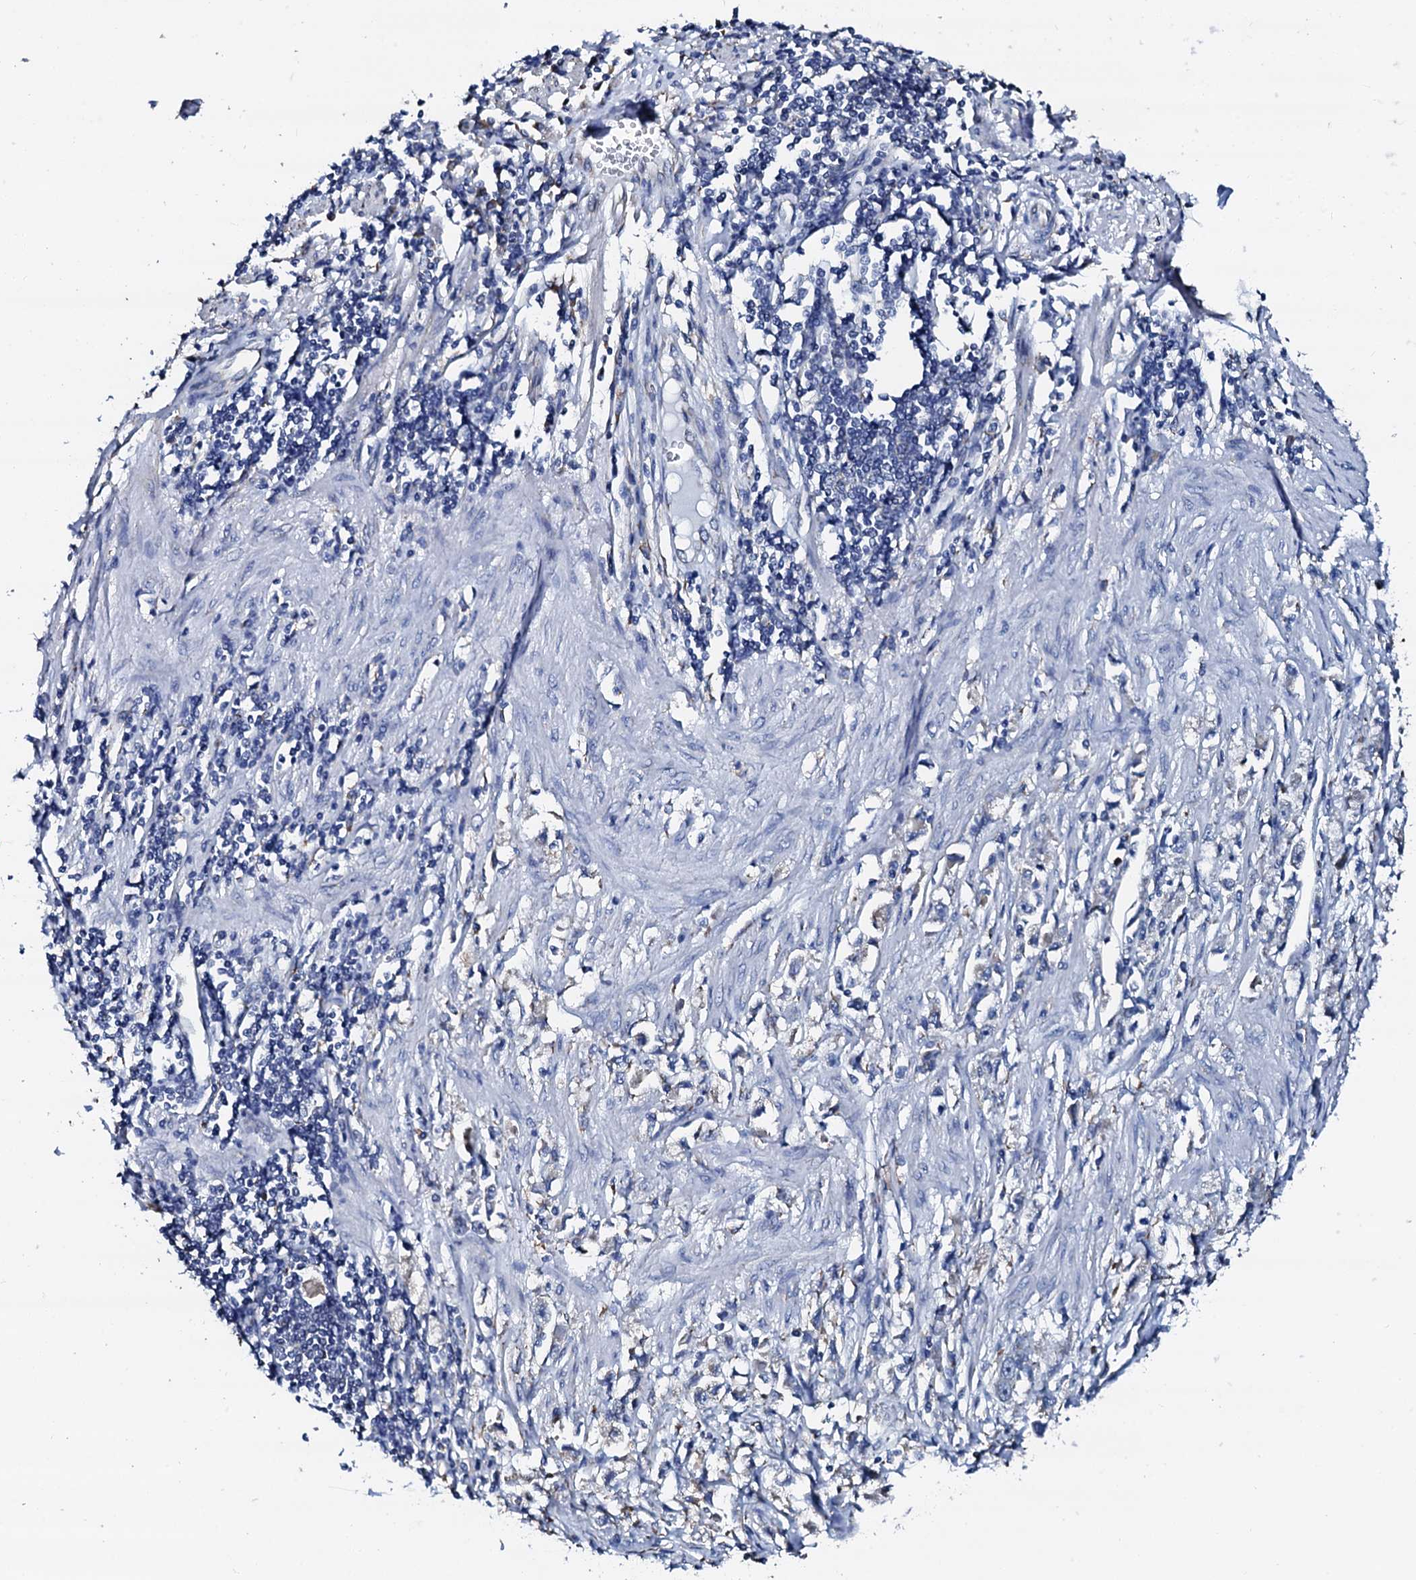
{"staining": {"intensity": "negative", "quantity": "none", "location": "none"}, "tissue": "stomach cancer", "cell_type": "Tumor cells", "image_type": "cancer", "snomed": [{"axis": "morphology", "description": "Adenocarcinoma, NOS"}, {"axis": "topography", "description": "Stomach"}], "caption": "Tumor cells show no significant protein staining in stomach adenocarcinoma. The staining was performed using DAB to visualize the protein expression in brown, while the nuclei were stained in blue with hematoxylin (Magnification: 20x).", "gene": "AKAP3", "patient": {"sex": "female", "age": 59}}